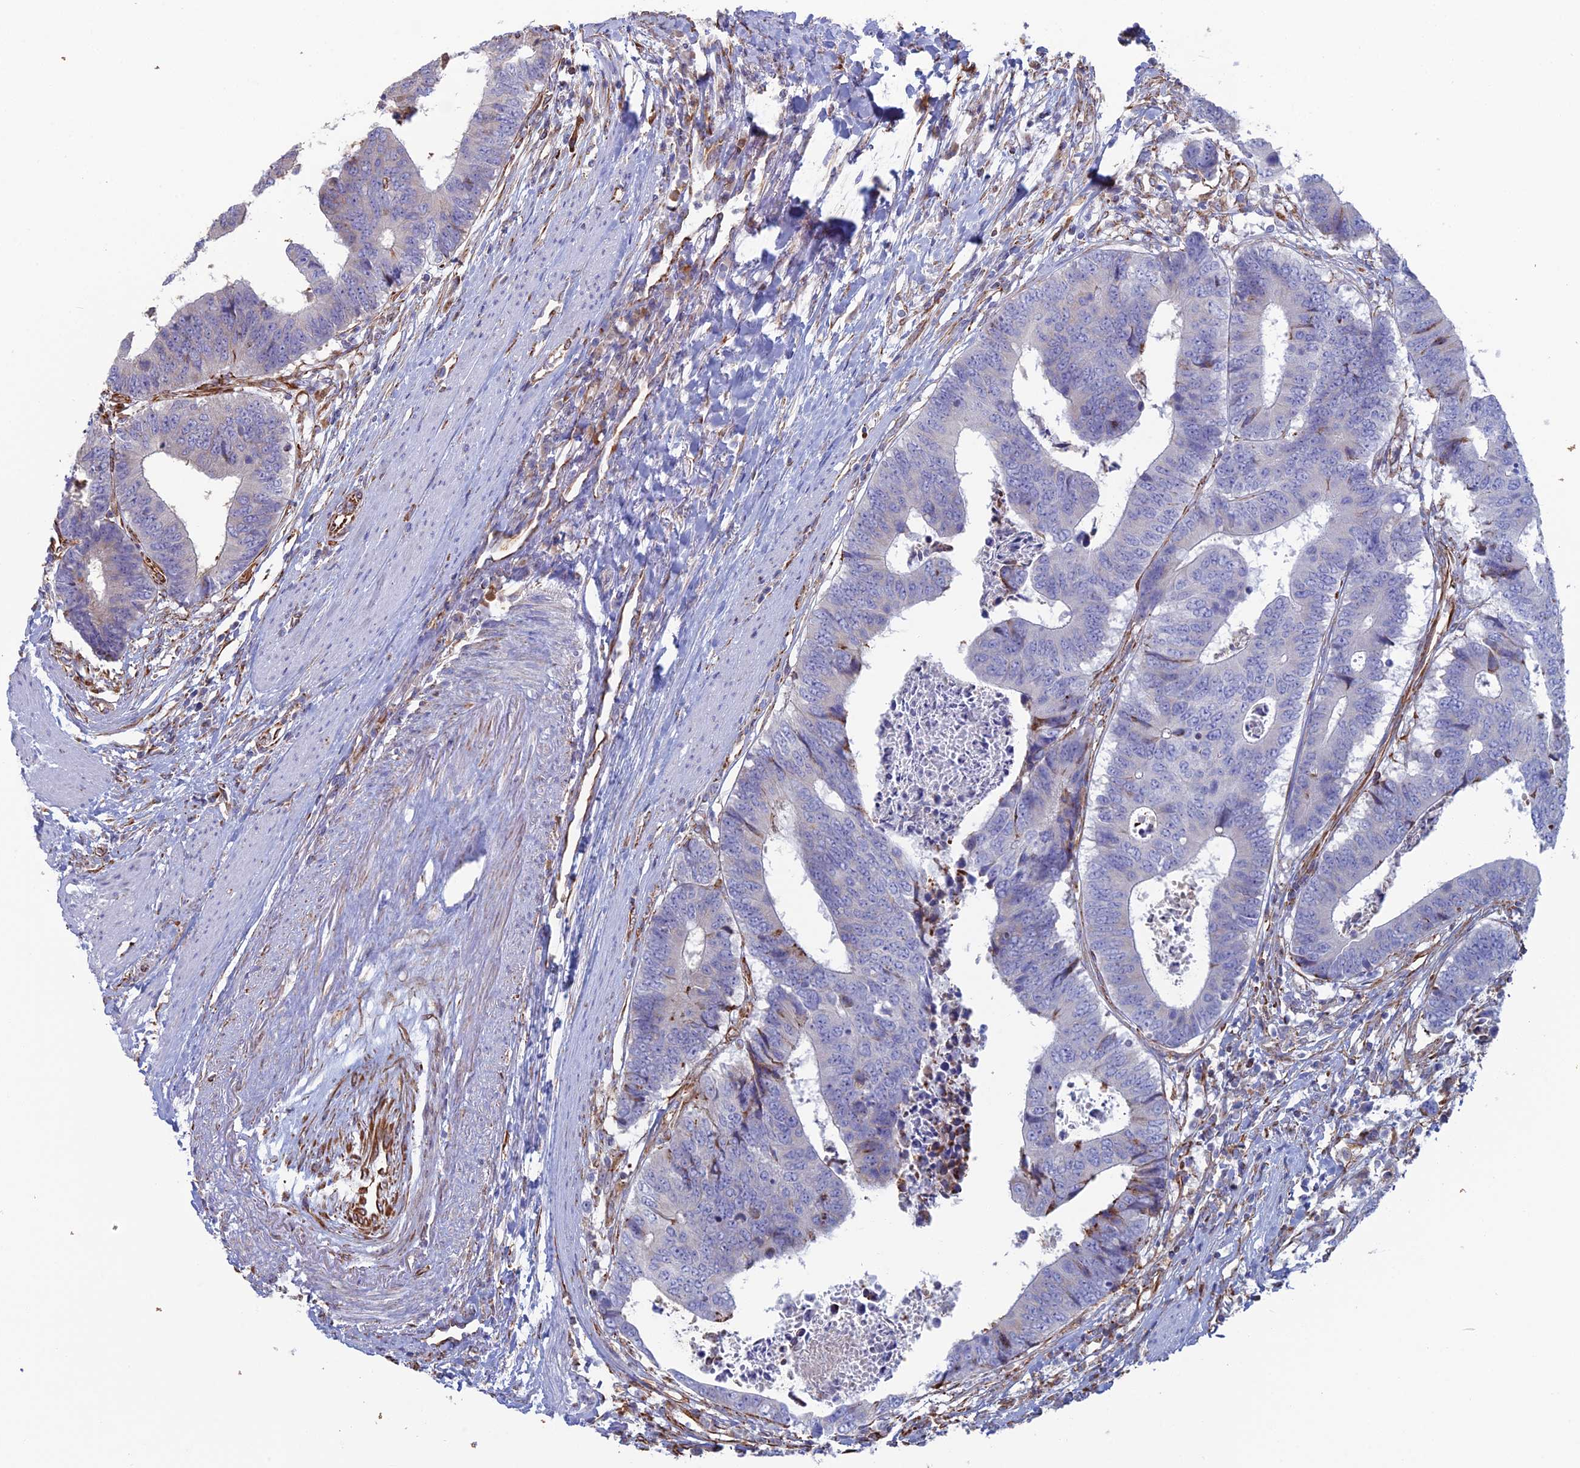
{"staining": {"intensity": "negative", "quantity": "none", "location": "none"}, "tissue": "colorectal cancer", "cell_type": "Tumor cells", "image_type": "cancer", "snomed": [{"axis": "morphology", "description": "Adenocarcinoma, NOS"}, {"axis": "topography", "description": "Rectum"}], "caption": "An image of colorectal cancer stained for a protein reveals no brown staining in tumor cells.", "gene": "CLVS2", "patient": {"sex": "male", "age": 84}}